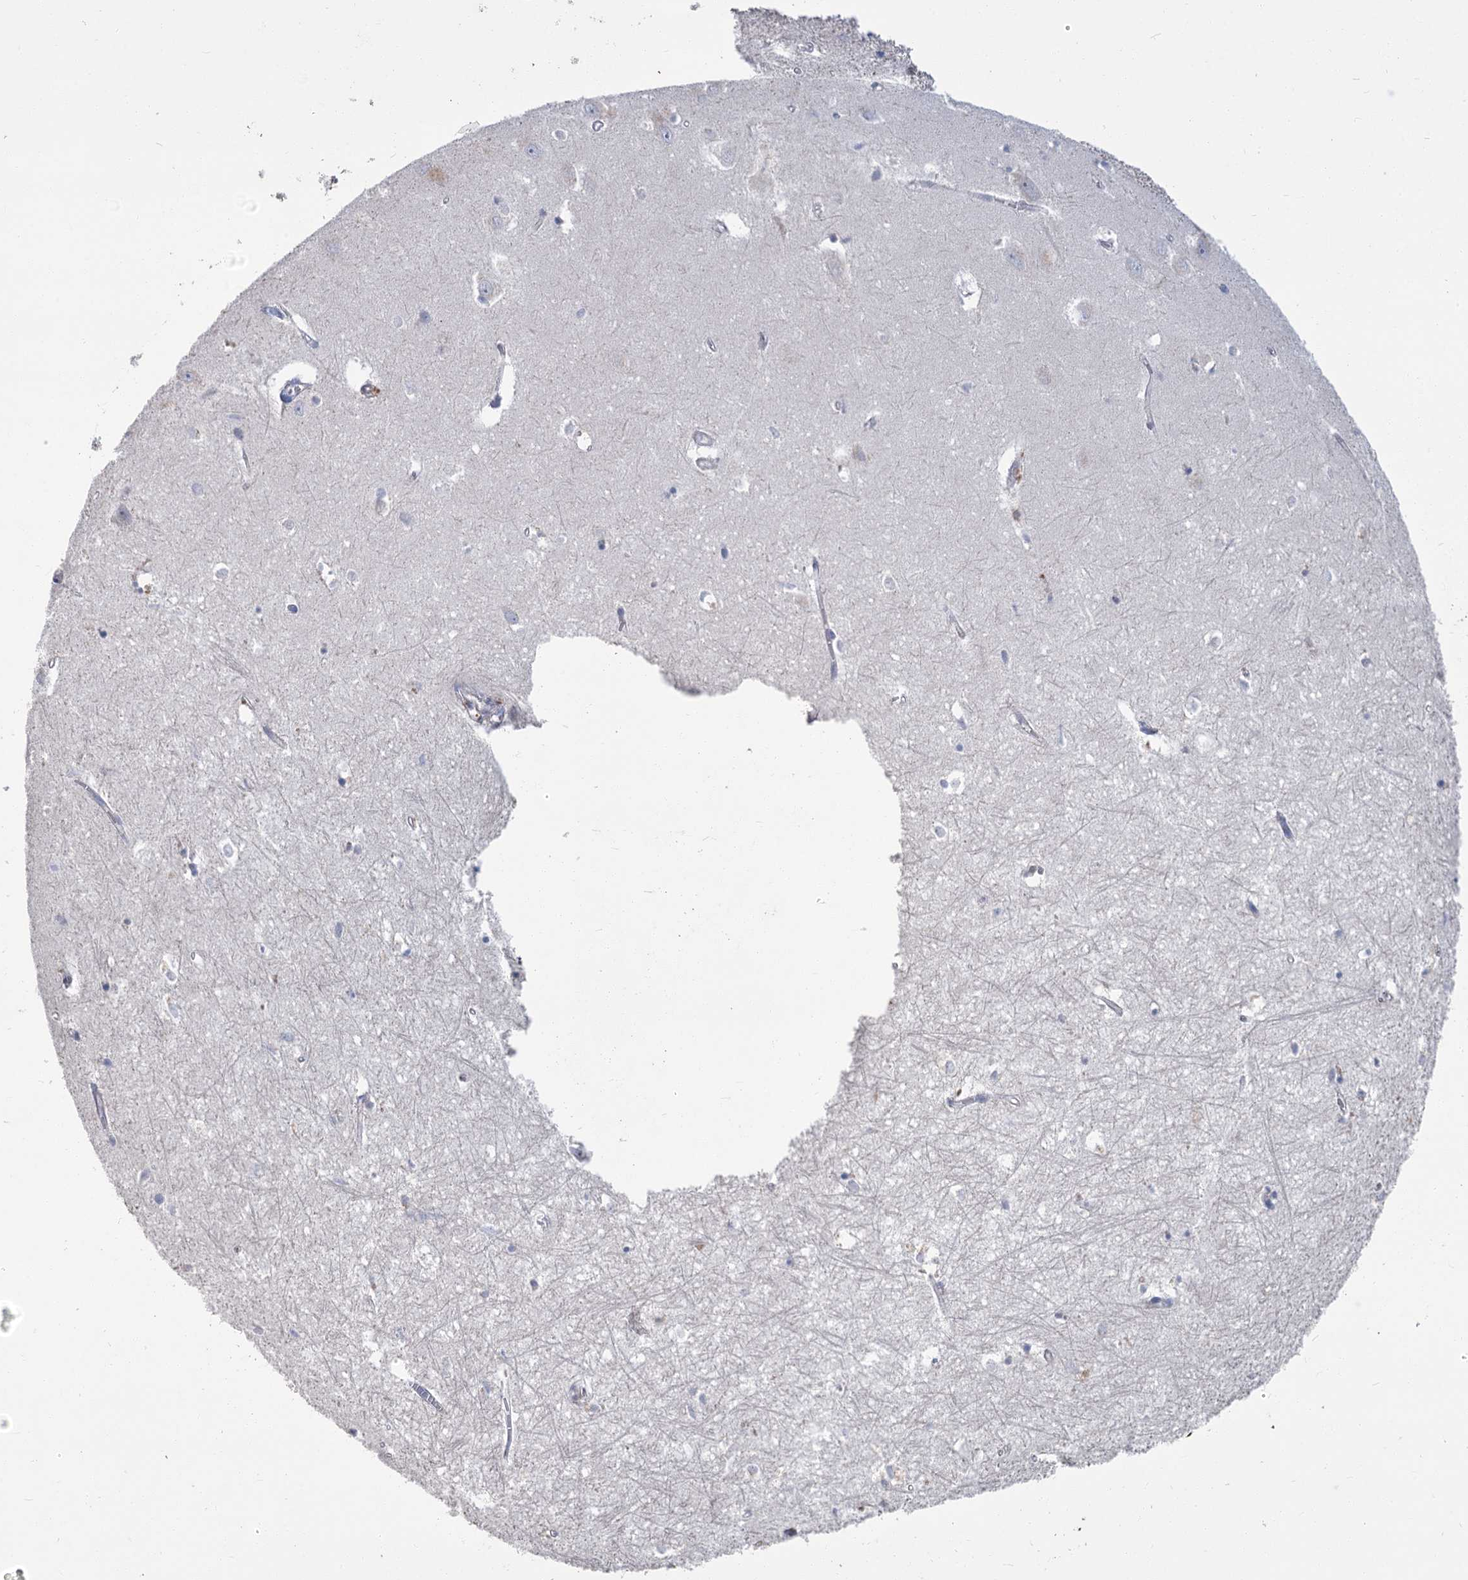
{"staining": {"intensity": "negative", "quantity": "none", "location": "none"}, "tissue": "hippocampus", "cell_type": "Glial cells", "image_type": "normal", "snomed": [{"axis": "morphology", "description": "Normal tissue, NOS"}, {"axis": "topography", "description": "Hippocampus"}], "caption": "Glial cells show no significant expression in normal hippocampus.", "gene": "SLC9A3", "patient": {"sex": "female", "age": 64}}